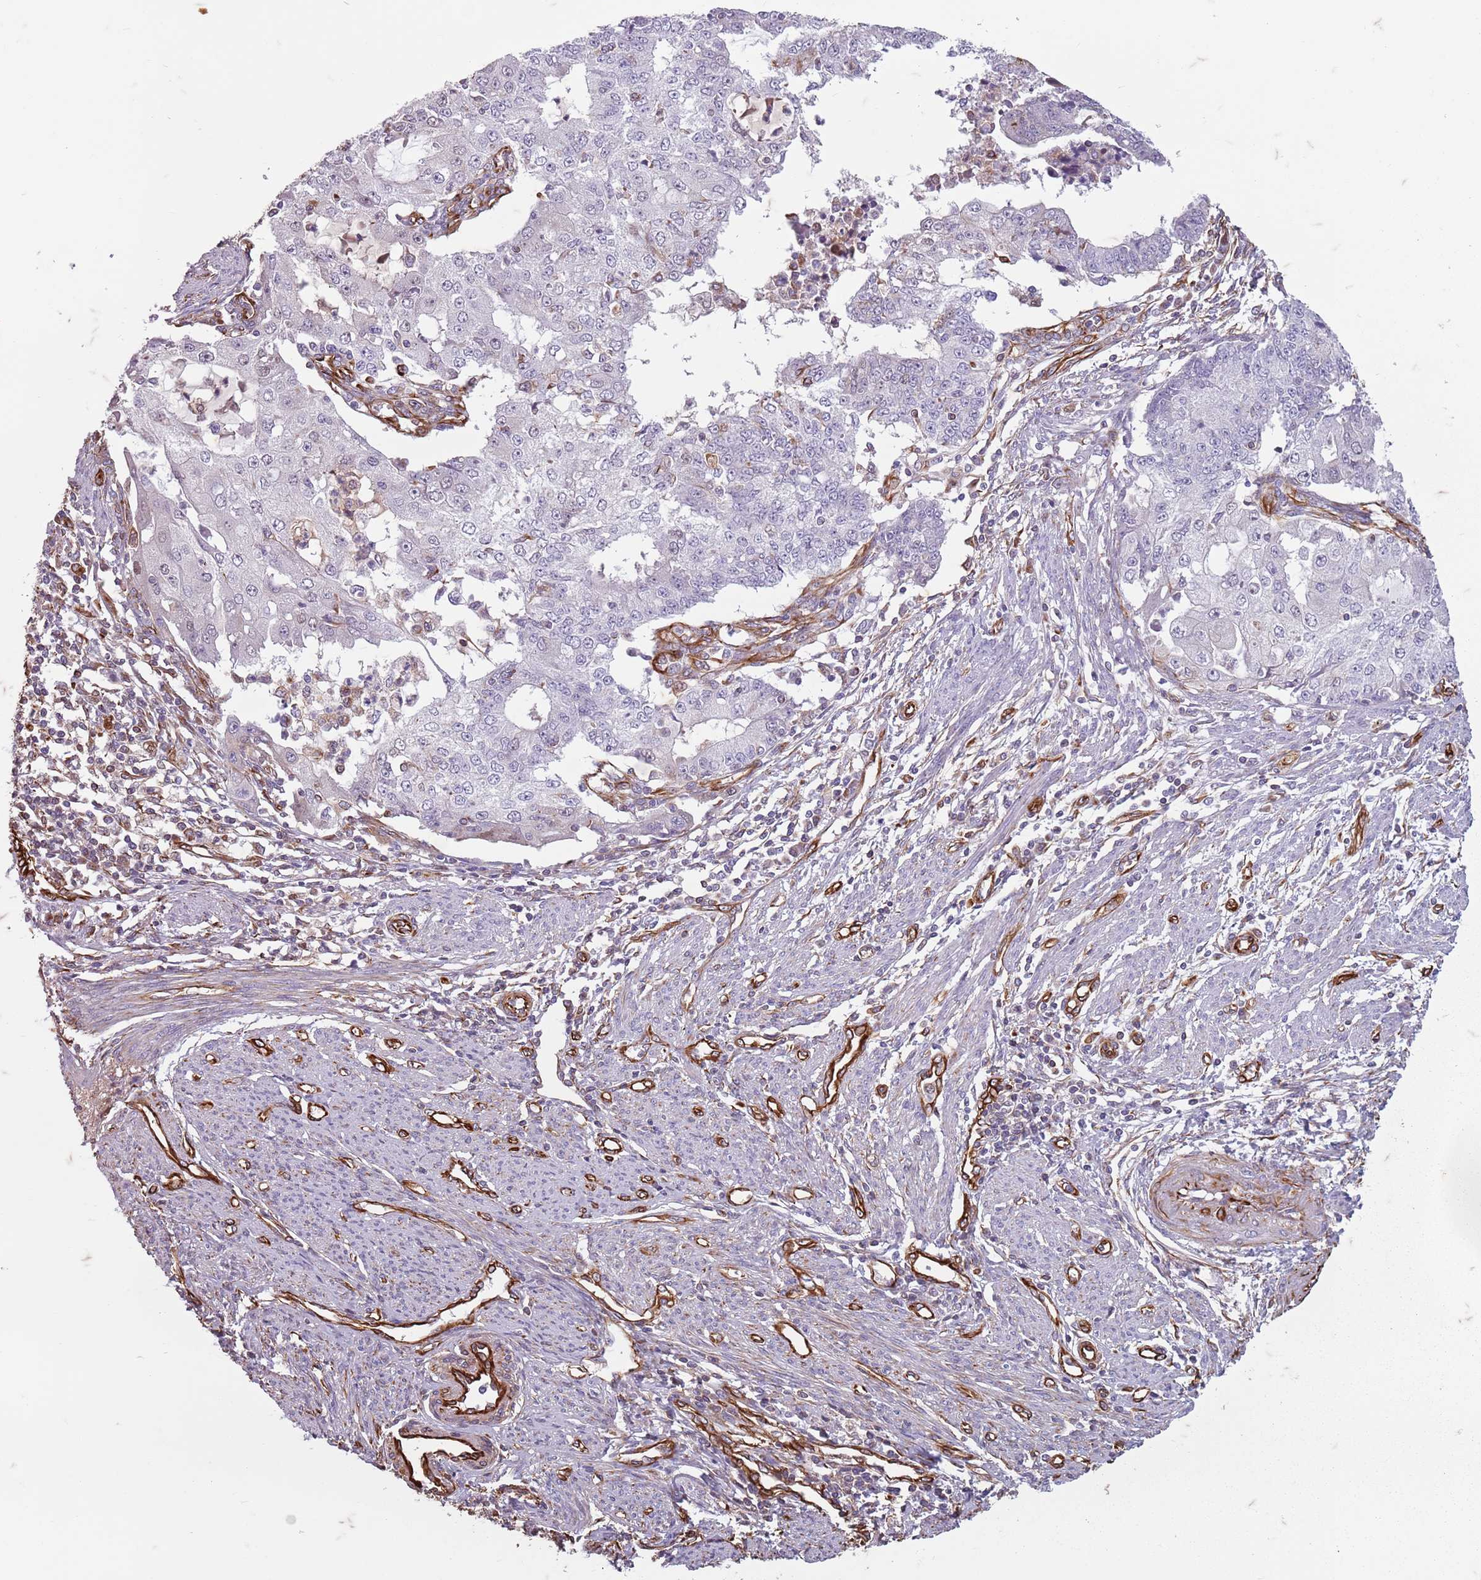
{"staining": {"intensity": "negative", "quantity": "none", "location": "none"}, "tissue": "endometrial cancer", "cell_type": "Tumor cells", "image_type": "cancer", "snomed": [{"axis": "morphology", "description": "Adenocarcinoma, NOS"}, {"axis": "topography", "description": "Endometrium"}], "caption": "This photomicrograph is of adenocarcinoma (endometrial) stained with immunohistochemistry (IHC) to label a protein in brown with the nuclei are counter-stained blue. There is no staining in tumor cells. (Stains: DAB immunohistochemistry (IHC) with hematoxylin counter stain, Microscopy: brightfield microscopy at high magnification).", "gene": "TAS2R38", "patient": {"sex": "female", "age": 56}}